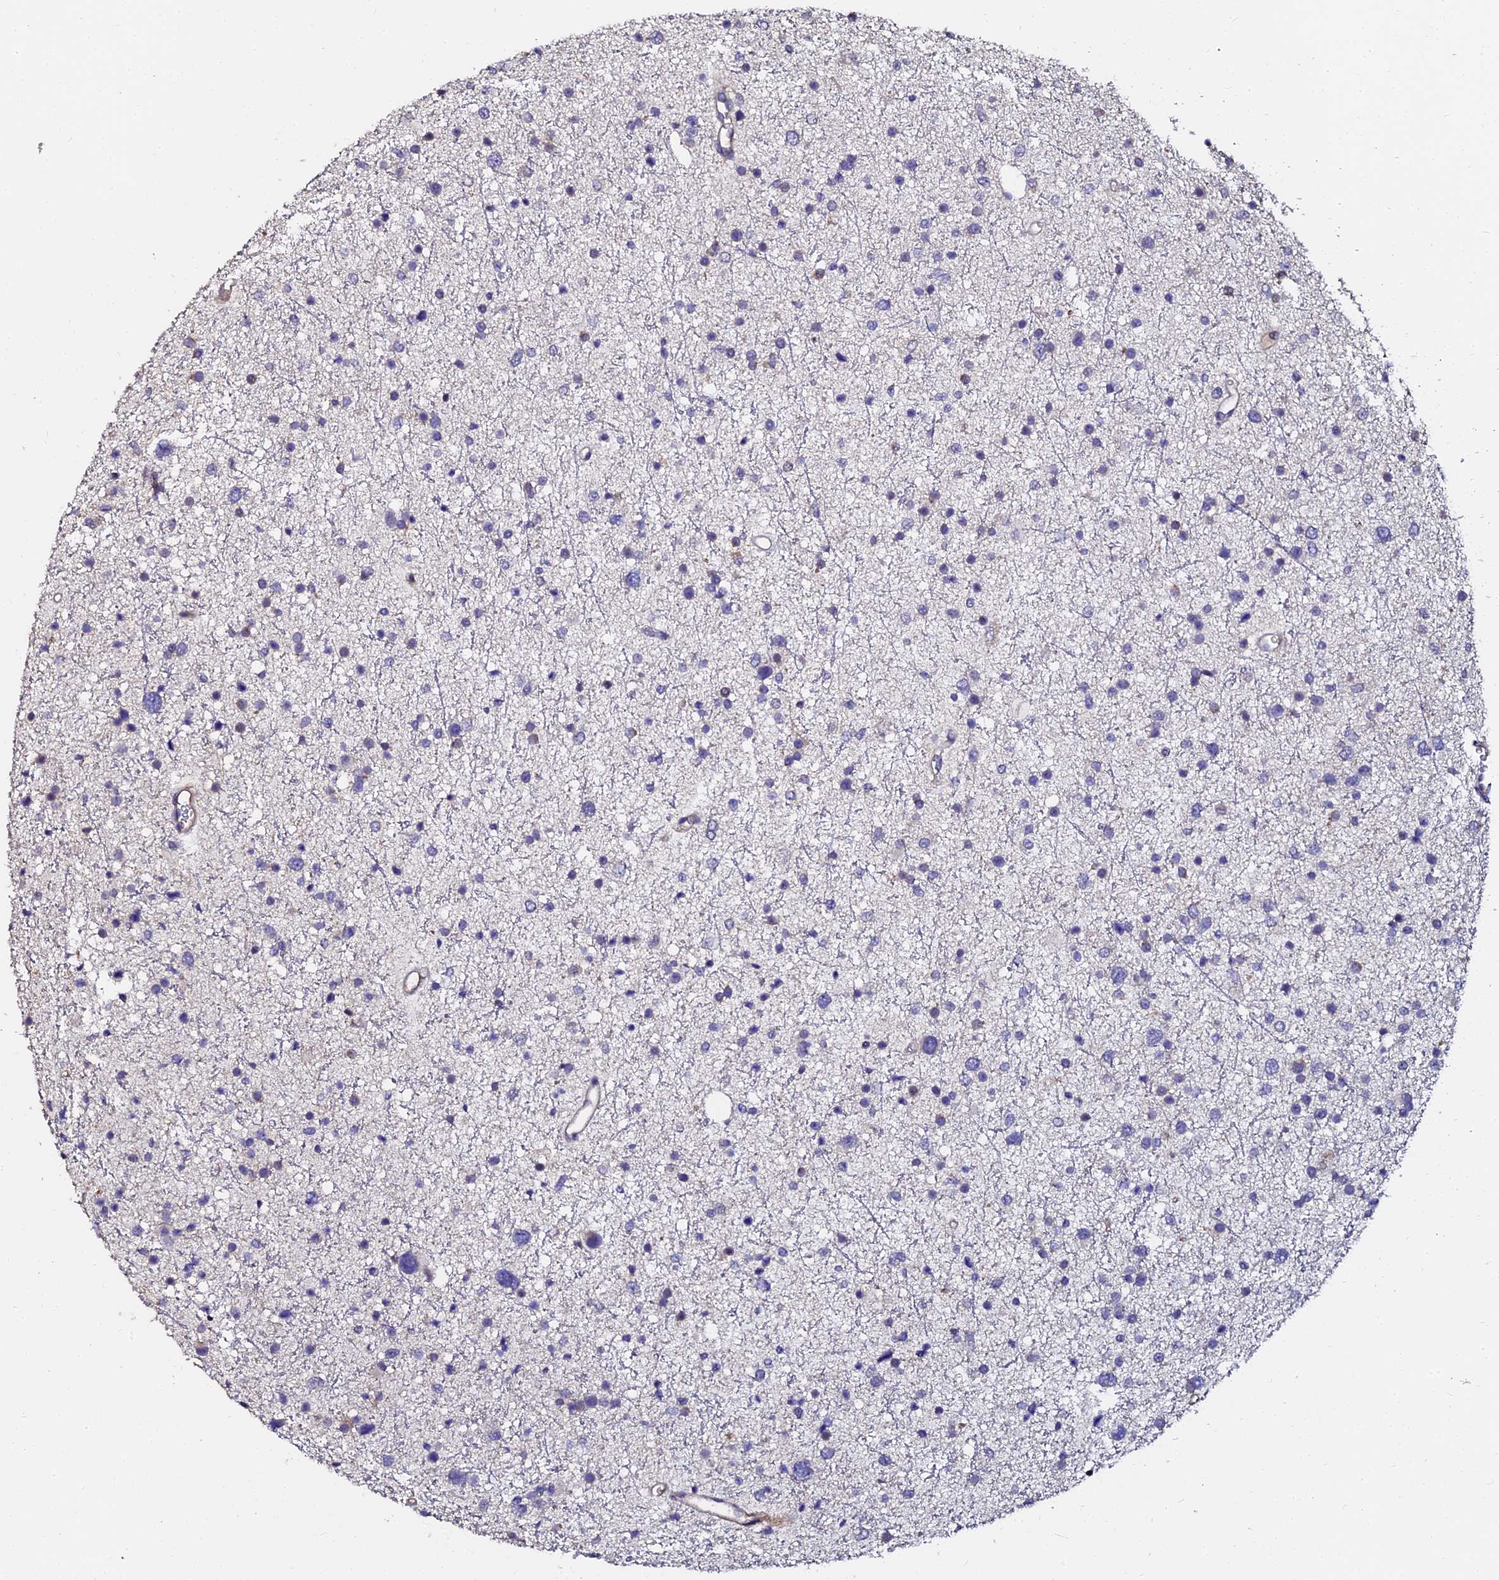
{"staining": {"intensity": "negative", "quantity": "none", "location": "none"}, "tissue": "glioma", "cell_type": "Tumor cells", "image_type": "cancer", "snomed": [{"axis": "morphology", "description": "Glioma, malignant, Low grade"}, {"axis": "topography", "description": "Brain"}], "caption": "An immunohistochemistry (IHC) histopathology image of malignant glioma (low-grade) is shown. There is no staining in tumor cells of malignant glioma (low-grade).", "gene": "GPN3", "patient": {"sex": "female", "age": 37}}